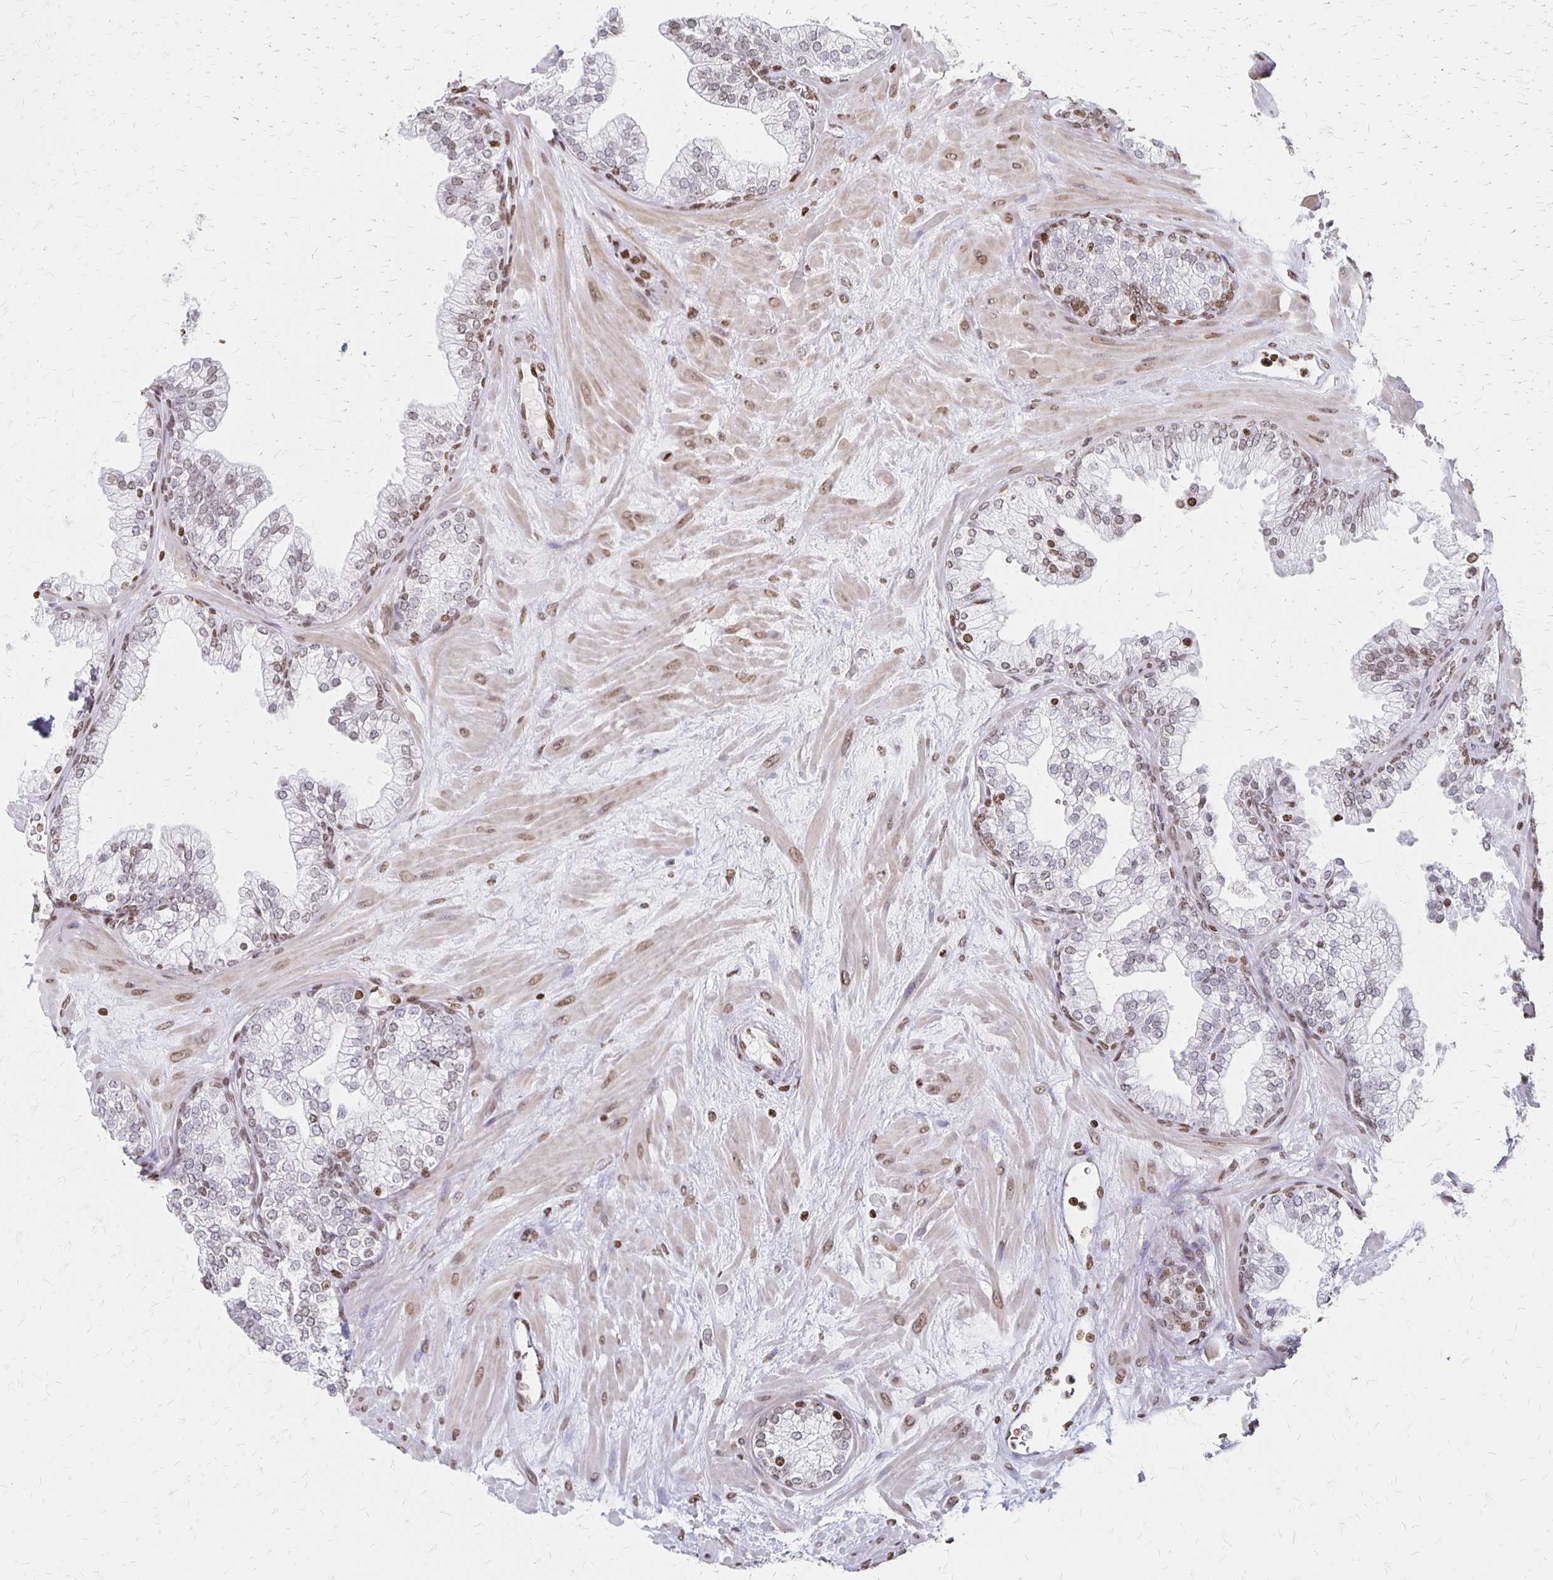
{"staining": {"intensity": "moderate", "quantity": "<25%", "location": "nuclear"}, "tissue": "prostate", "cell_type": "Glandular cells", "image_type": "normal", "snomed": [{"axis": "morphology", "description": "Normal tissue, NOS"}, {"axis": "topography", "description": "Prostate"}, {"axis": "topography", "description": "Peripheral nerve tissue"}], "caption": "Human prostate stained with a protein marker exhibits moderate staining in glandular cells.", "gene": "ZNF280C", "patient": {"sex": "male", "age": 61}}